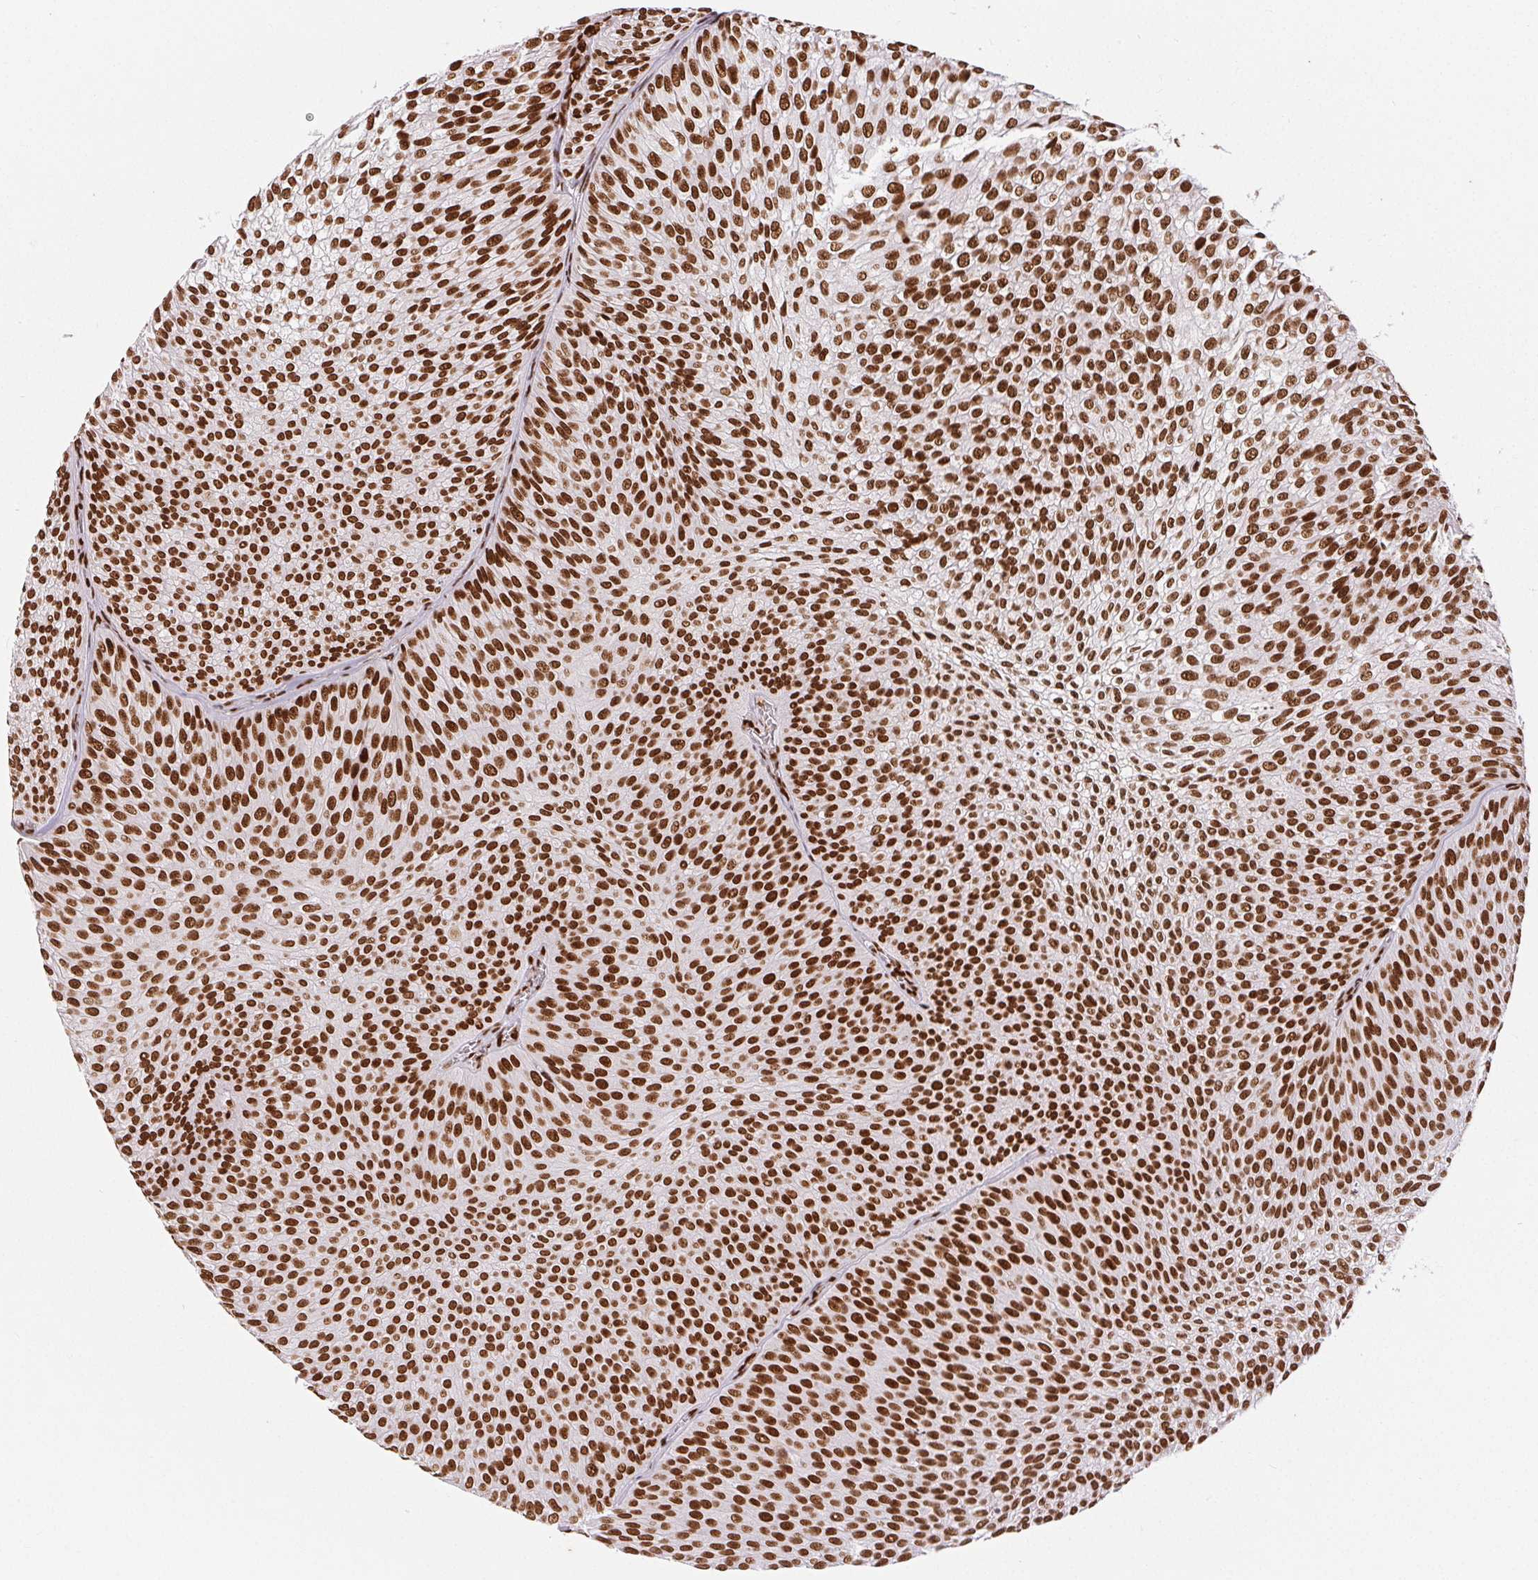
{"staining": {"intensity": "strong", "quantity": ">75%", "location": "nuclear"}, "tissue": "urothelial cancer", "cell_type": "Tumor cells", "image_type": "cancer", "snomed": [{"axis": "morphology", "description": "Urothelial carcinoma, Low grade"}, {"axis": "topography", "description": "Urinary bladder"}], "caption": "Strong nuclear protein expression is identified in about >75% of tumor cells in urothelial cancer.", "gene": "ZNF80", "patient": {"sex": "male", "age": 91}}